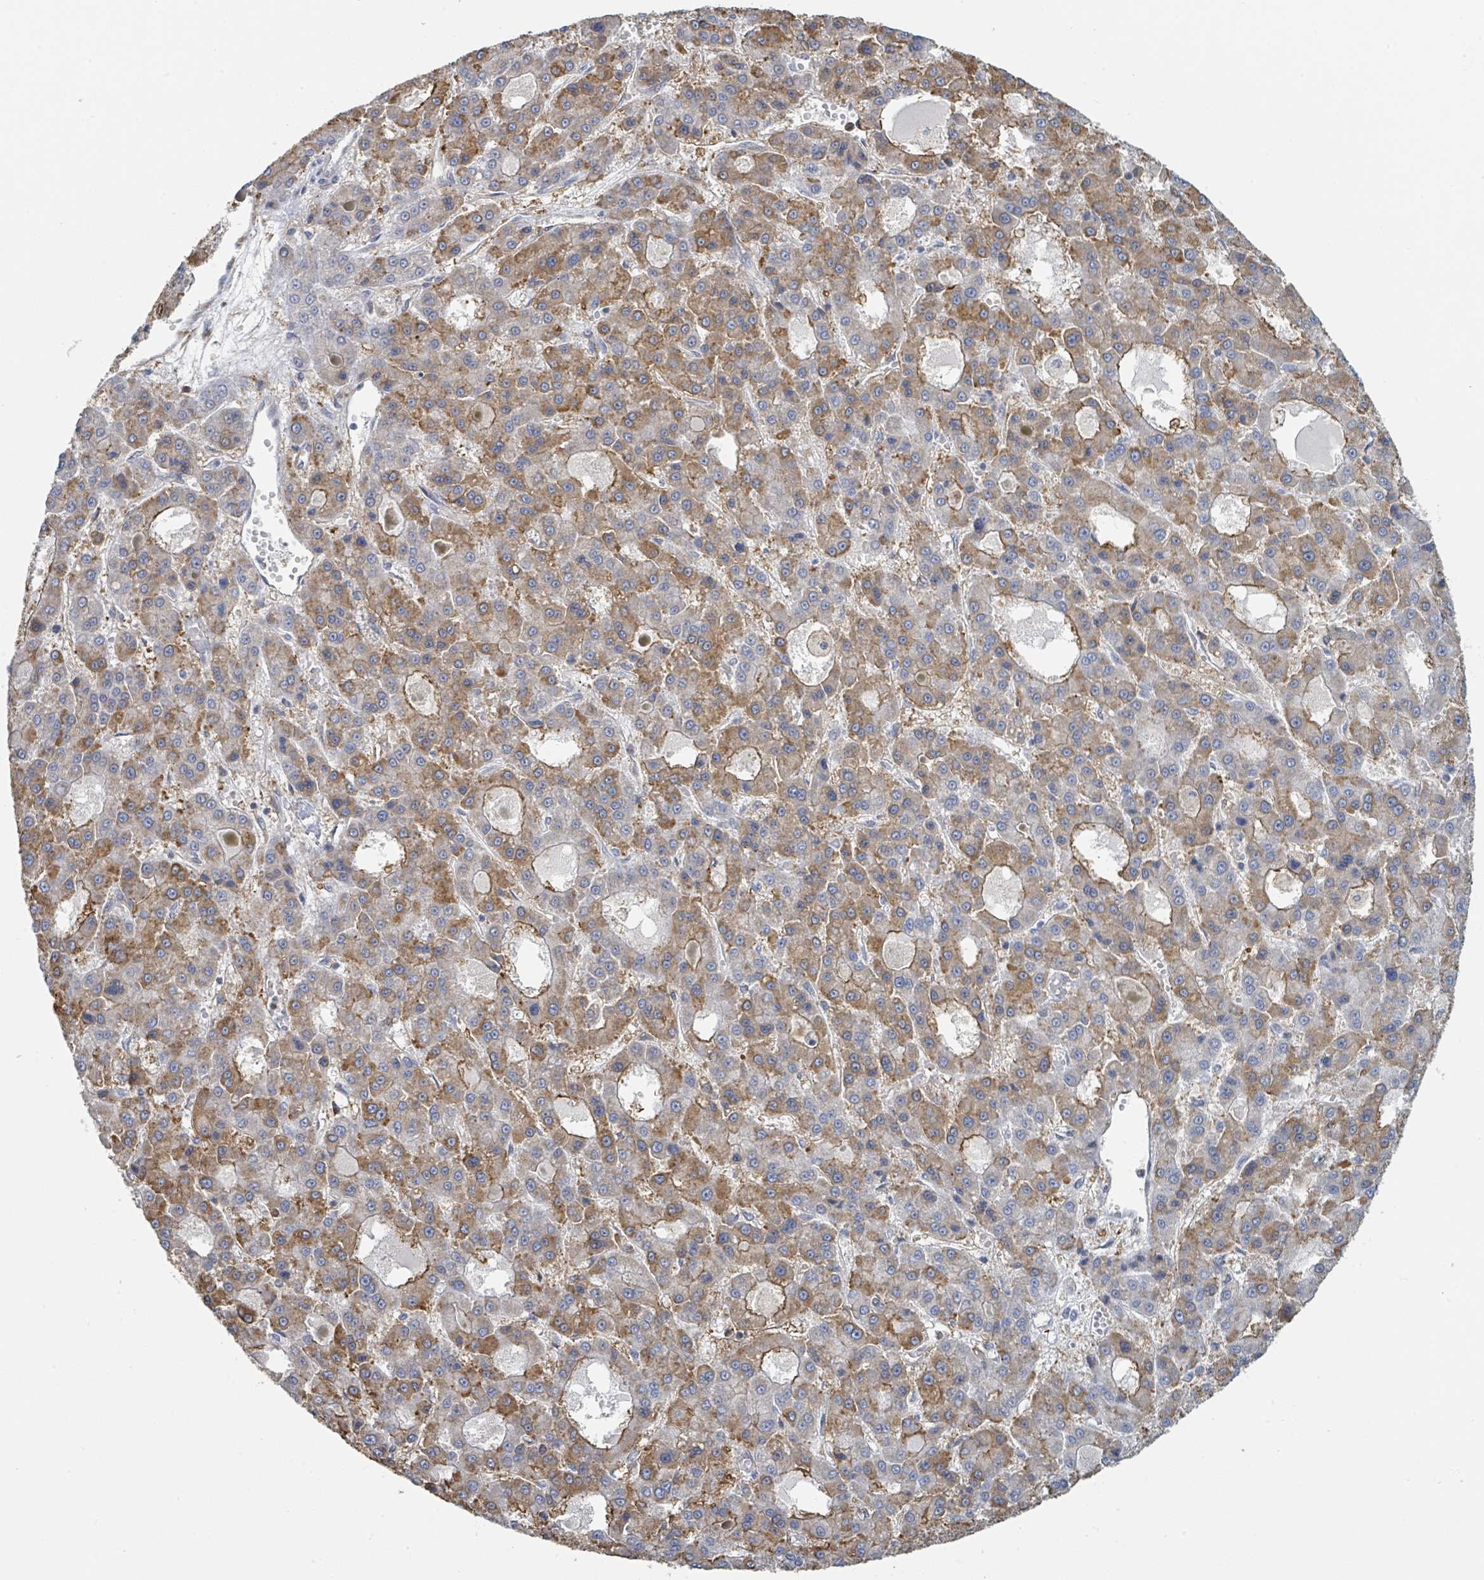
{"staining": {"intensity": "moderate", "quantity": ">75%", "location": "cytoplasmic/membranous"}, "tissue": "liver cancer", "cell_type": "Tumor cells", "image_type": "cancer", "snomed": [{"axis": "morphology", "description": "Carcinoma, Hepatocellular, NOS"}, {"axis": "topography", "description": "Liver"}], "caption": "Liver cancer (hepatocellular carcinoma) was stained to show a protein in brown. There is medium levels of moderate cytoplasmic/membranous staining in about >75% of tumor cells. Using DAB (3,3'-diaminobenzidine) (brown) and hematoxylin (blue) stains, captured at high magnification using brightfield microscopy.", "gene": "LRRC42", "patient": {"sex": "male", "age": 70}}